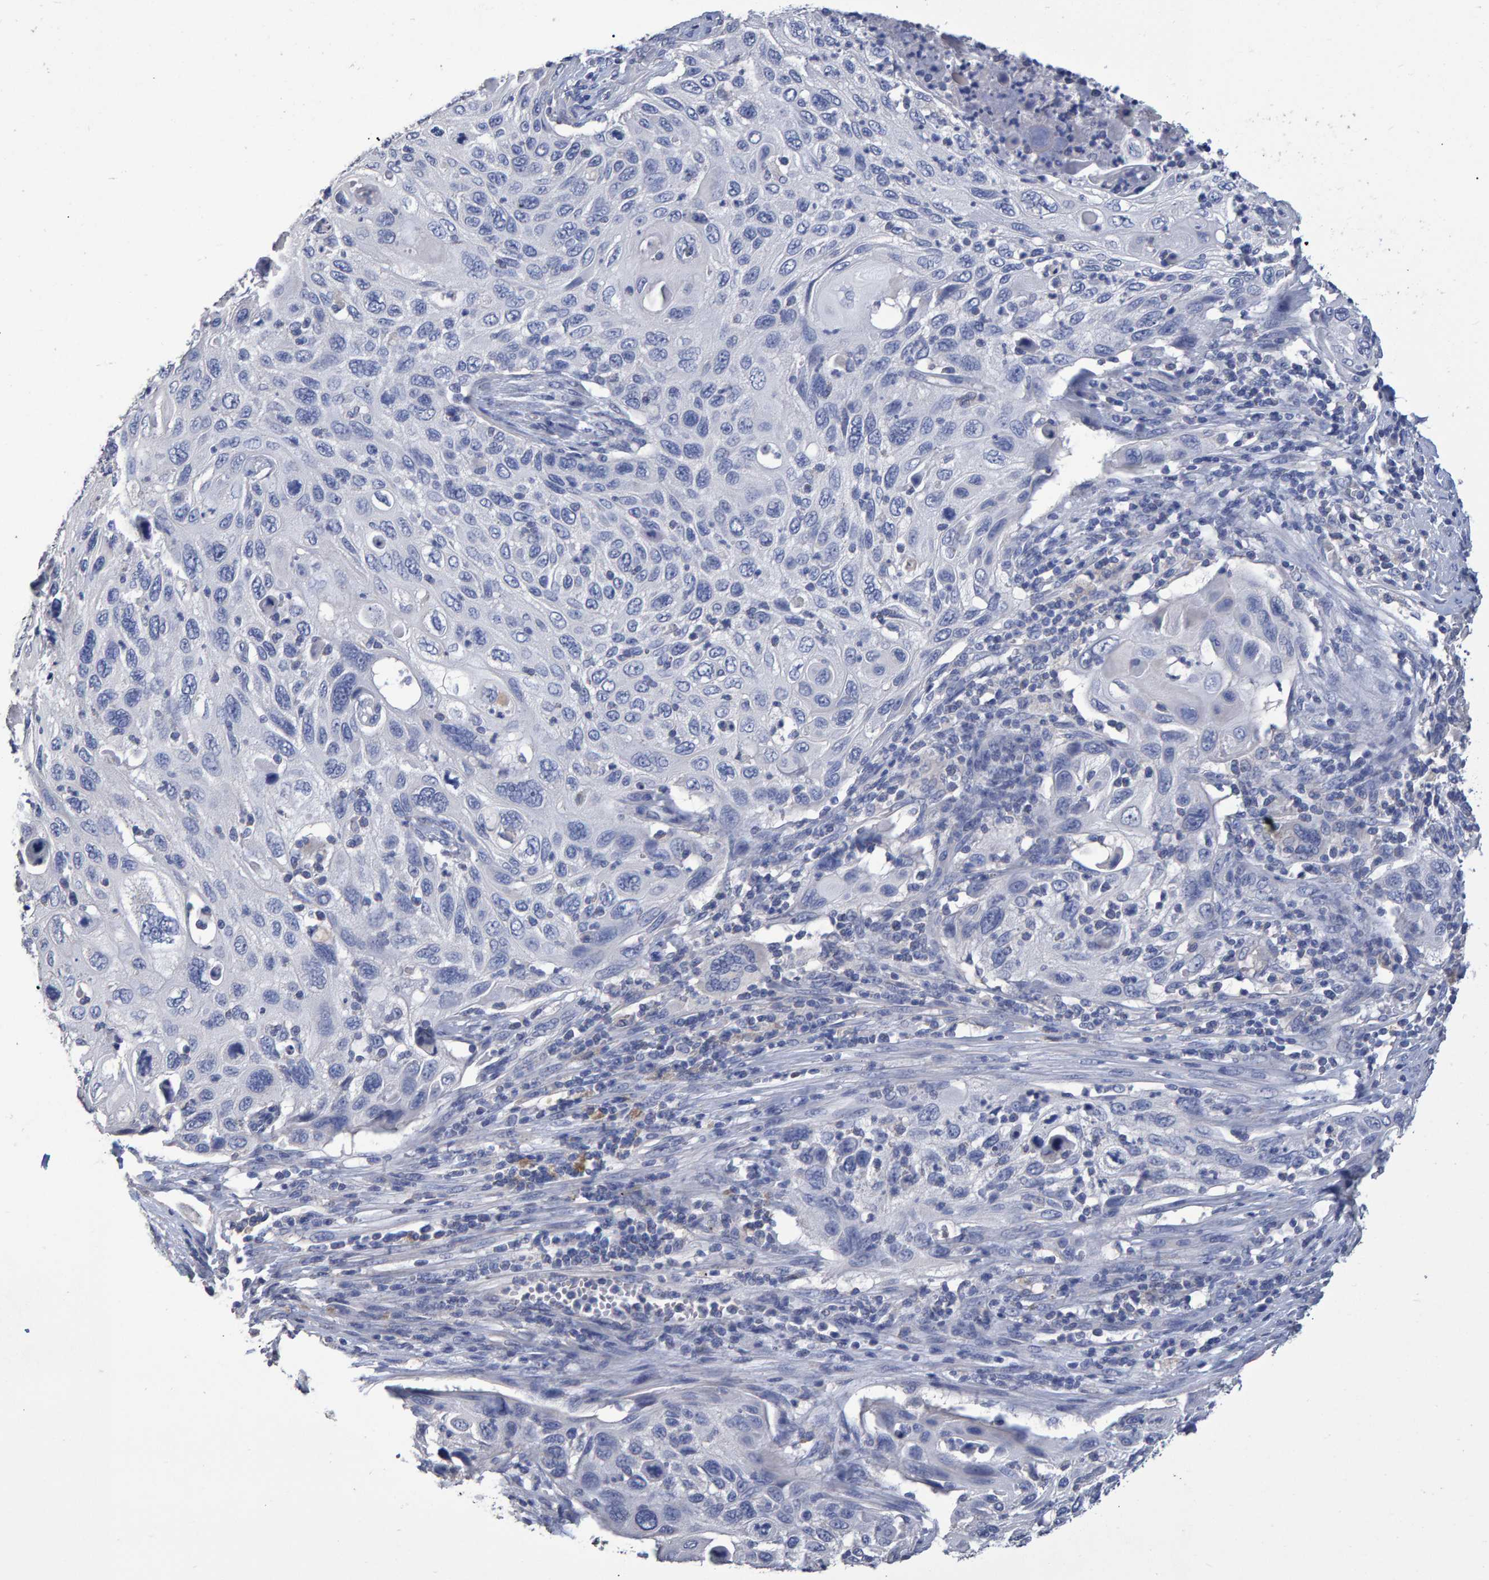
{"staining": {"intensity": "negative", "quantity": "none", "location": "none"}, "tissue": "cervical cancer", "cell_type": "Tumor cells", "image_type": "cancer", "snomed": [{"axis": "morphology", "description": "Squamous cell carcinoma, NOS"}, {"axis": "topography", "description": "Cervix"}], "caption": "Human squamous cell carcinoma (cervical) stained for a protein using immunohistochemistry shows no expression in tumor cells.", "gene": "HEMGN", "patient": {"sex": "female", "age": 70}}